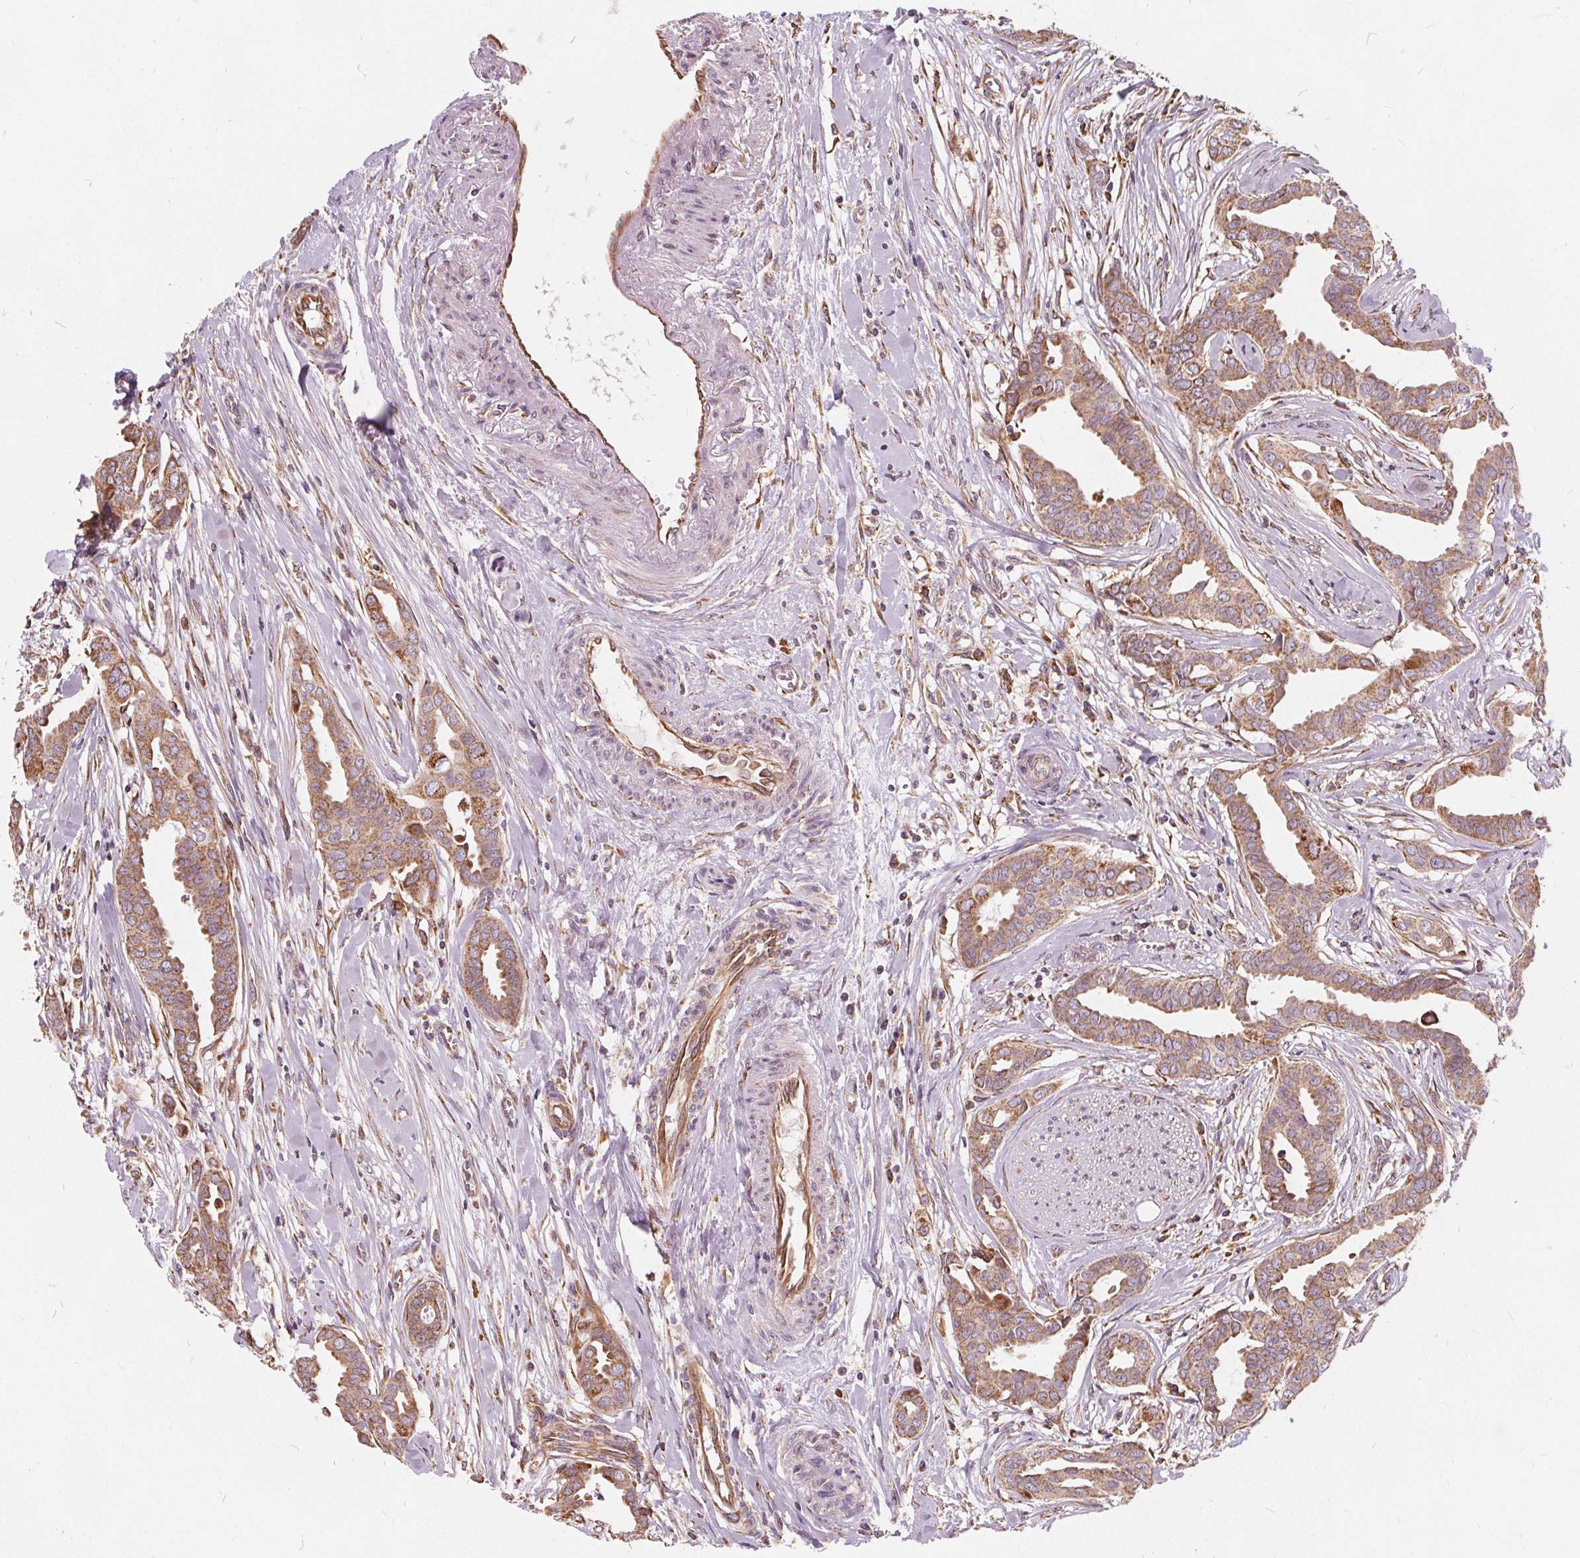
{"staining": {"intensity": "moderate", "quantity": ">75%", "location": "cytoplasmic/membranous"}, "tissue": "breast cancer", "cell_type": "Tumor cells", "image_type": "cancer", "snomed": [{"axis": "morphology", "description": "Duct carcinoma"}, {"axis": "topography", "description": "Breast"}], "caption": "A high-resolution micrograph shows immunohistochemistry staining of infiltrating ductal carcinoma (breast), which demonstrates moderate cytoplasmic/membranous staining in about >75% of tumor cells.", "gene": "PLSCR3", "patient": {"sex": "female", "age": 45}}